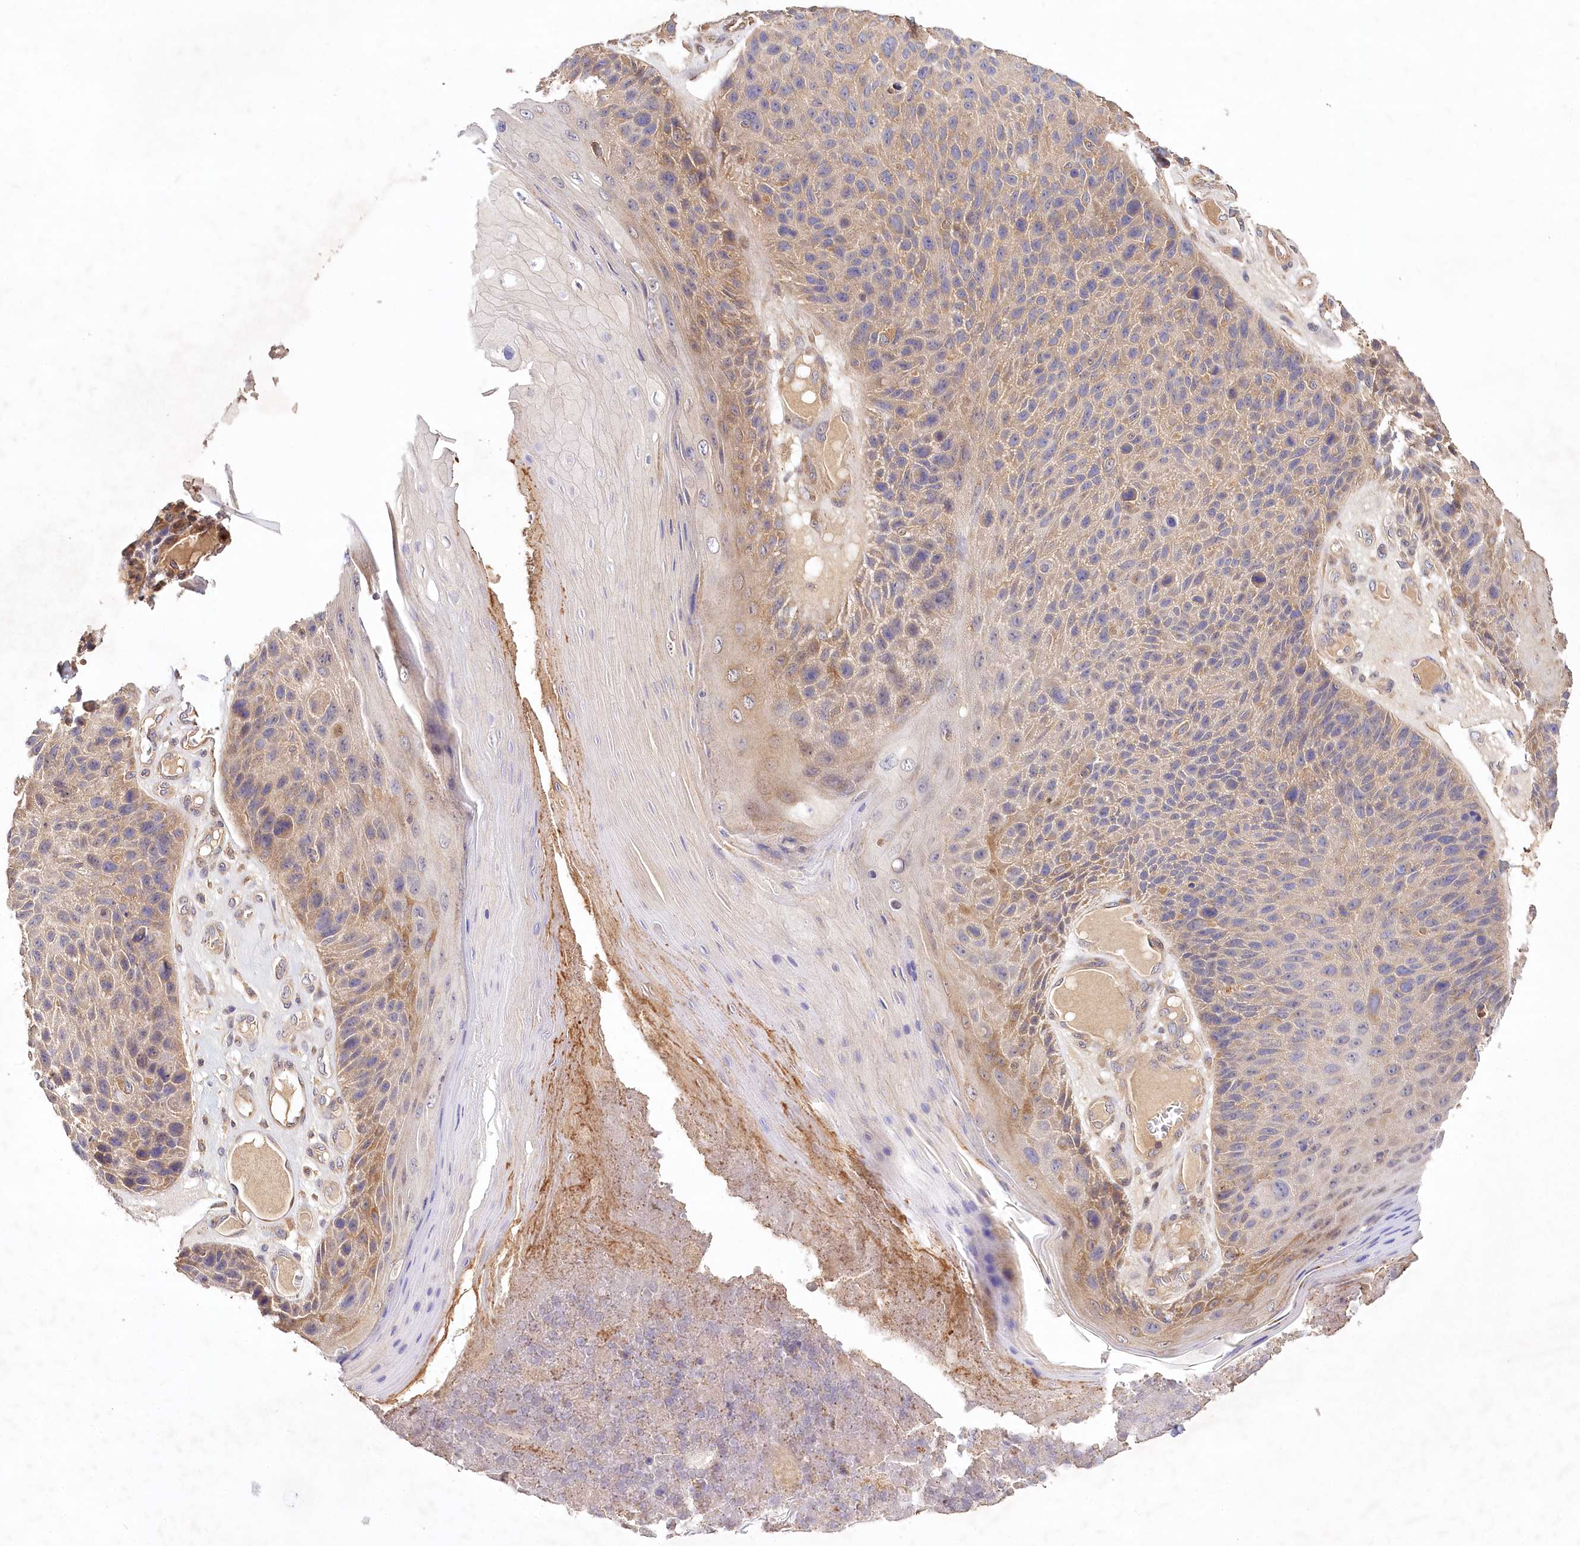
{"staining": {"intensity": "weak", "quantity": ">75%", "location": "cytoplasmic/membranous"}, "tissue": "skin cancer", "cell_type": "Tumor cells", "image_type": "cancer", "snomed": [{"axis": "morphology", "description": "Squamous cell carcinoma, NOS"}, {"axis": "topography", "description": "Skin"}], "caption": "Protein analysis of squamous cell carcinoma (skin) tissue exhibits weak cytoplasmic/membranous expression in about >75% of tumor cells. The staining was performed using DAB to visualize the protein expression in brown, while the nuclei were stained in blue with hematoxylin (Magnification: 20x).", "gene": "LSS", "patient": {"sex": "female", "age": 88}}